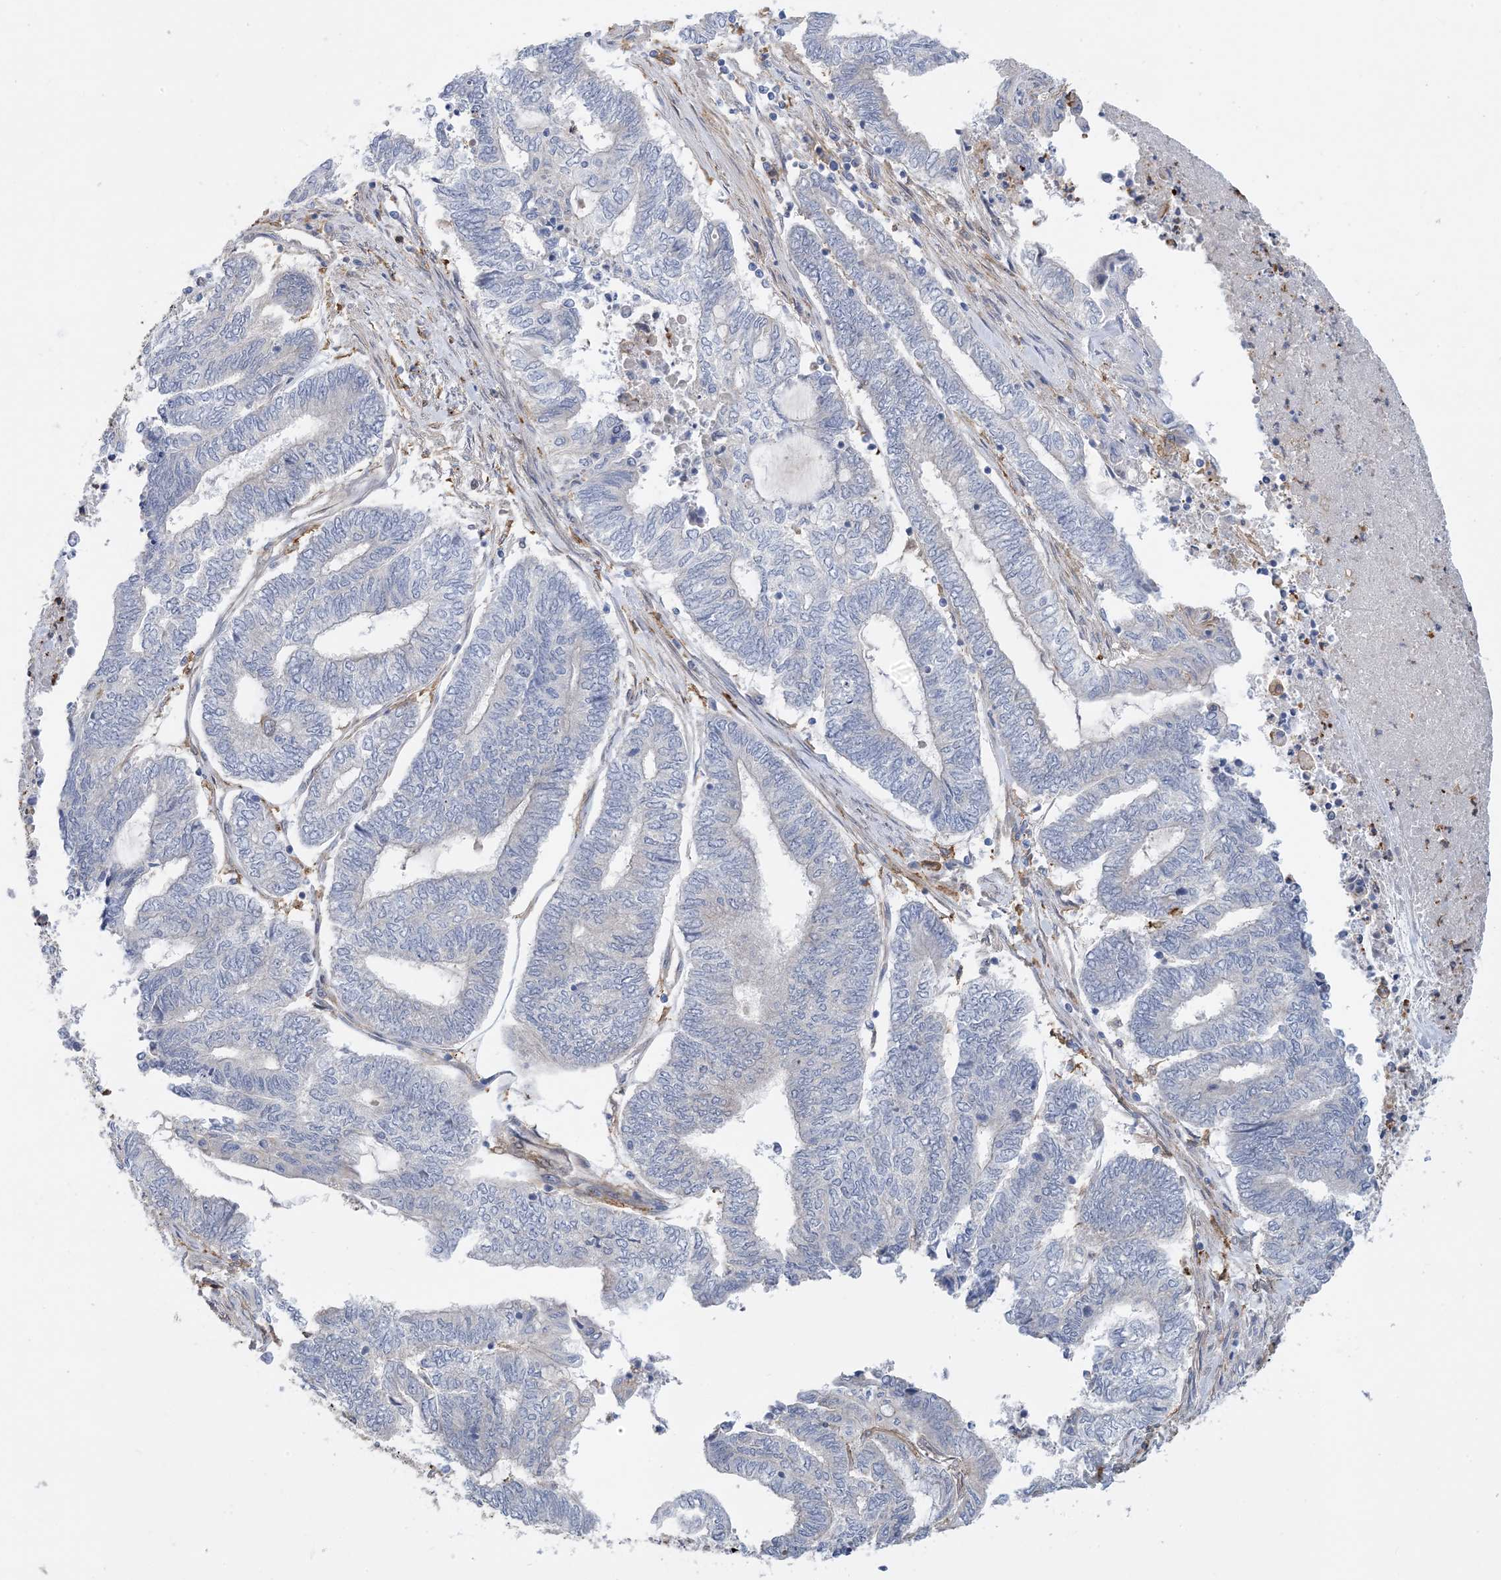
{"staining": {"intensity": "negative", "quantity": "none", "location": "none"}, "tissue": "endometrial cancer", "cell_type": "Tumor cells", "image_type": "cancer", "snomed": [{"axis": "morphology", "description": "Adenocarcinoma, NOS"}, {"axis": "topography", "description": "Uterus"}, {"axis": "topography", "description": "Endometrium"}], "caption": "An immunohistochemistry photomicrograph of adenocarcinoma (endometrial) is shown. There is no staining in tumor cells of adenocarcinoma (endometrial).", "gene": "HS1BP3", "patient": {"sex": "female", "age": 70}}